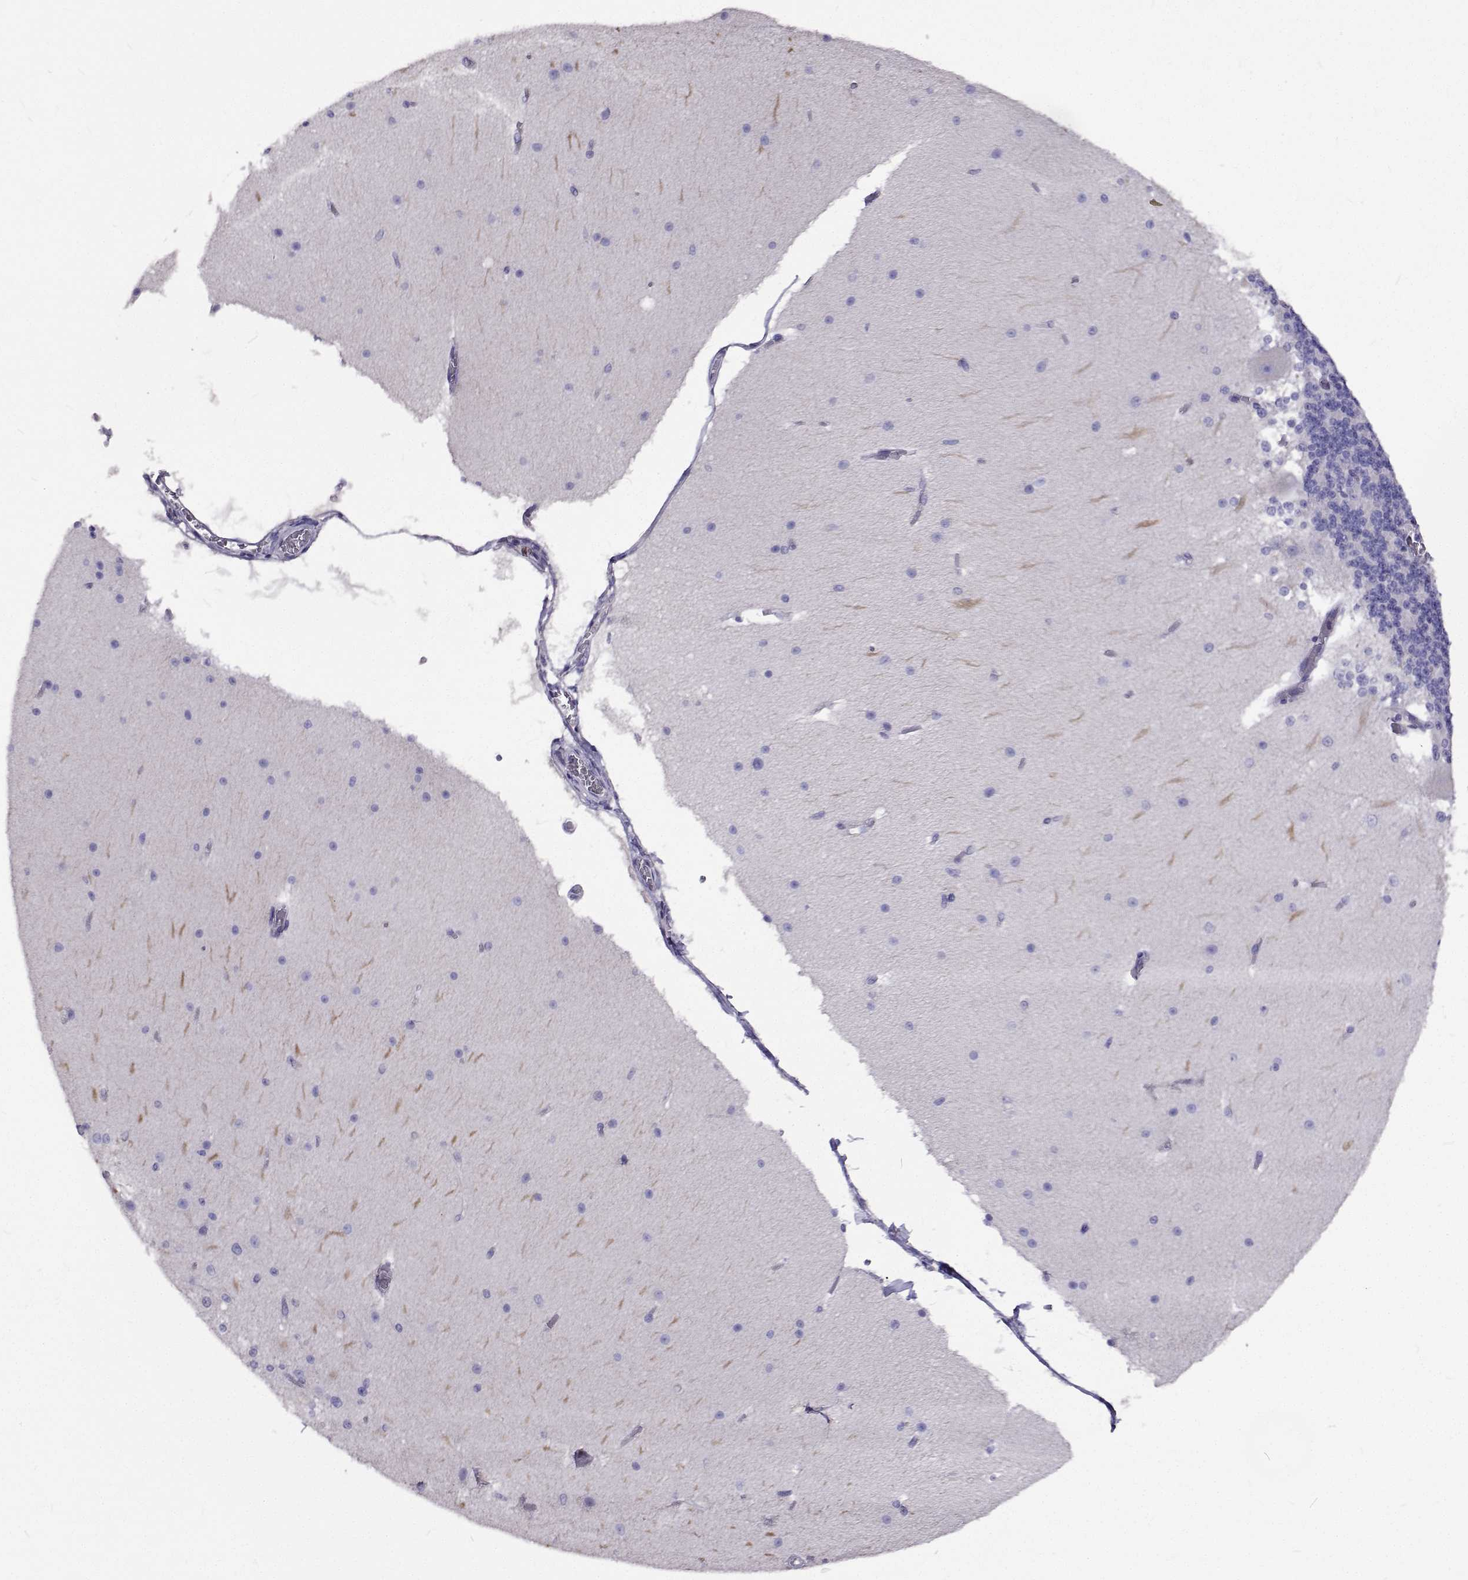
{"staining": {"intensity": "negative", "quantity": "none", "location": "none"}, "tissue": "cerebellum", "cell_type": "Cells in granular layer", "image_type": "normal", "snomed": [{"axis": "morphology", "description": "Normal tissue, NOS"}, {"axis": "topography", "description": "Cerebellum"}], "caption": "The image exhibits no staining of cells in granular layer in normal cerebellum. Nuclei are stained in blue.", "gene": "LHFPL7", "patient": {"sex": "female", "age": 19}}